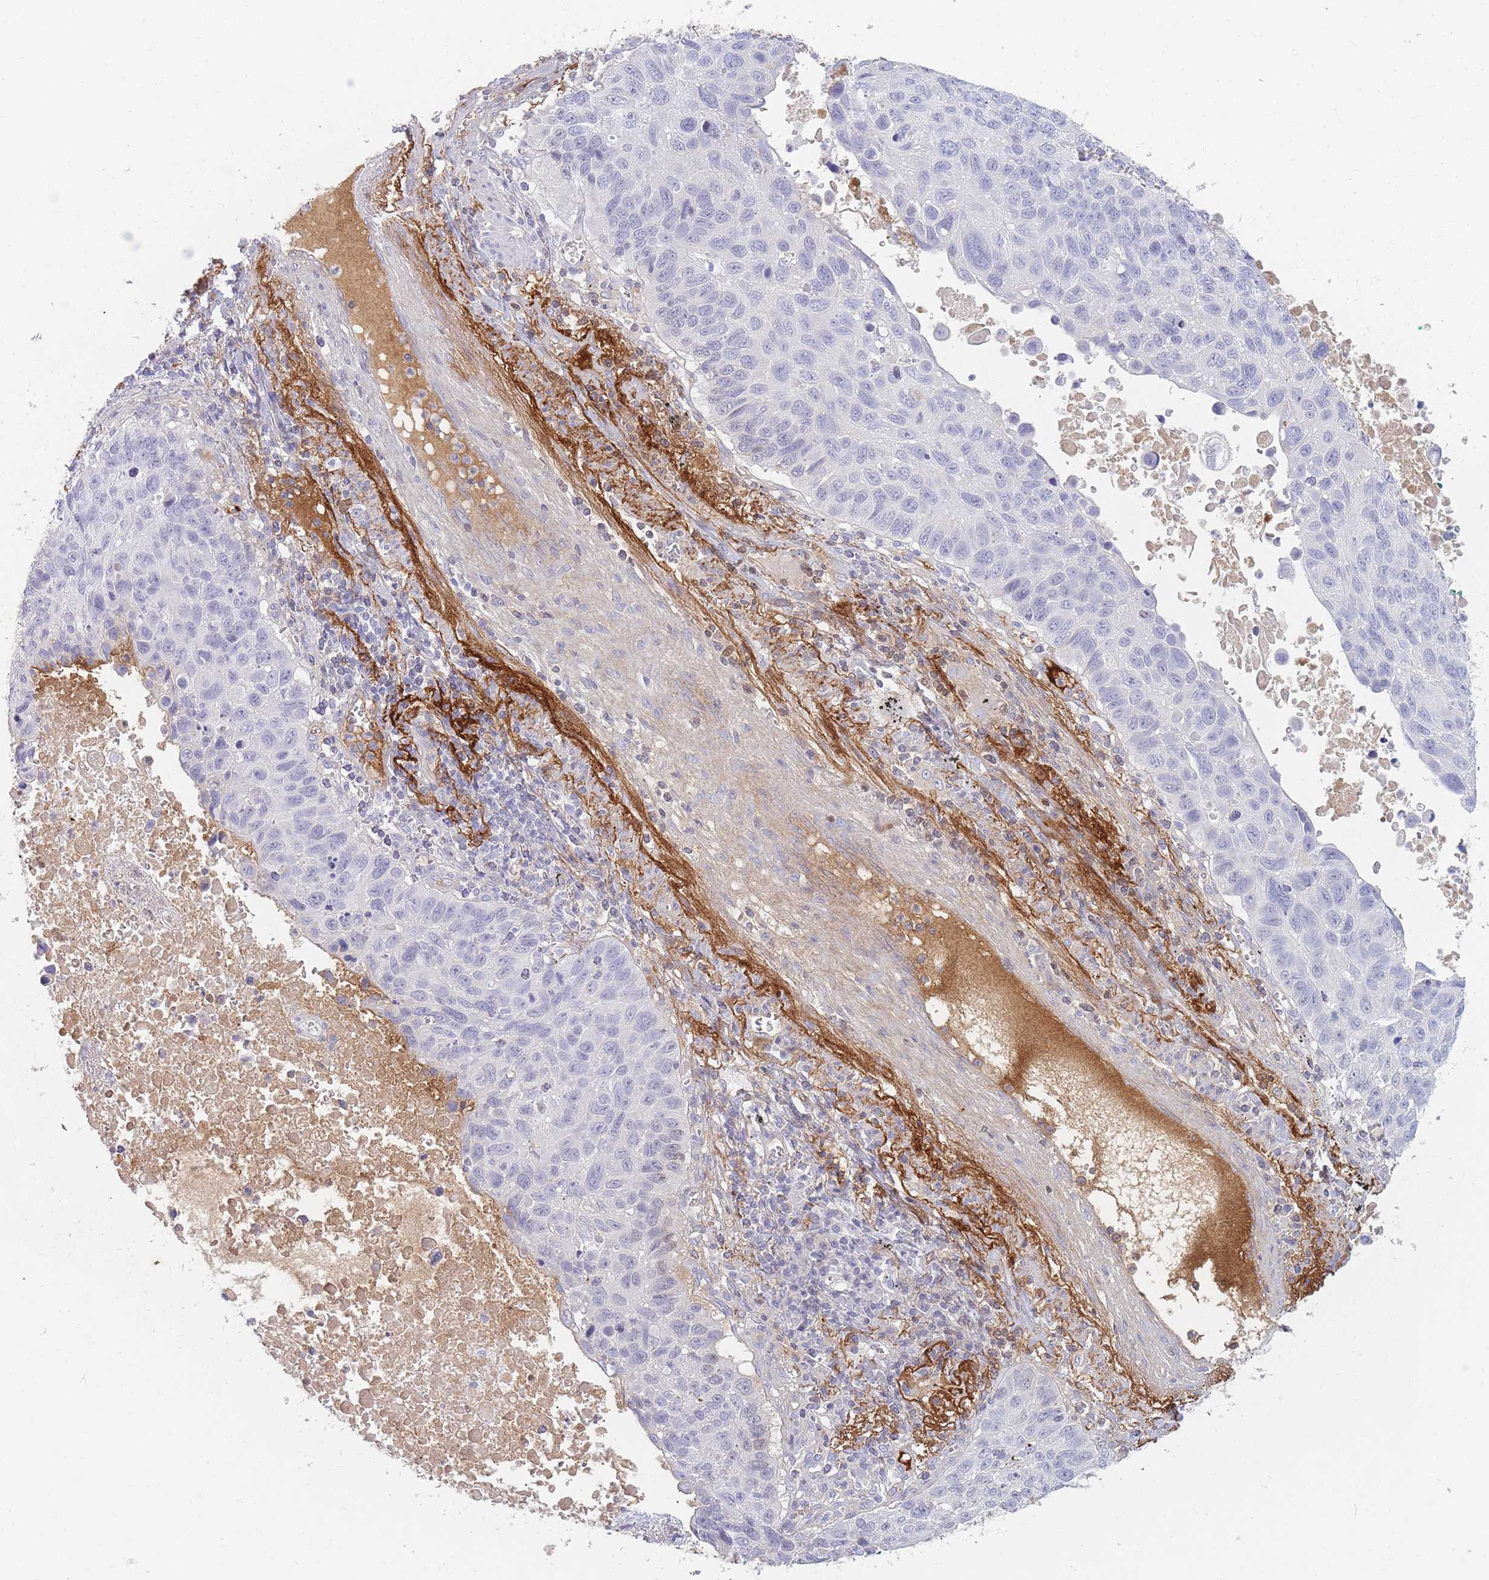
{"staining": {"intensity": "negative", "quantity": "none", "location": "none"}, "tissue": "lung cancer", "cell_type": "Tumor cells", "image_type": "cancer", "snomed": [{"axis": "morphology", "description": "Squamous cell carcinoma, NOS"}, {"axis": "topography", "description": "Lung"}], "caption": "High magnification brightfield microscopy of lung cancer (squamous cell carcinoma) stained with DAB (brown) and counterstained with hematoxylin (blue): tumor cells show no significant expression.", "gene": "PRG4", "patient": {"sex": "male", "age": 66}}